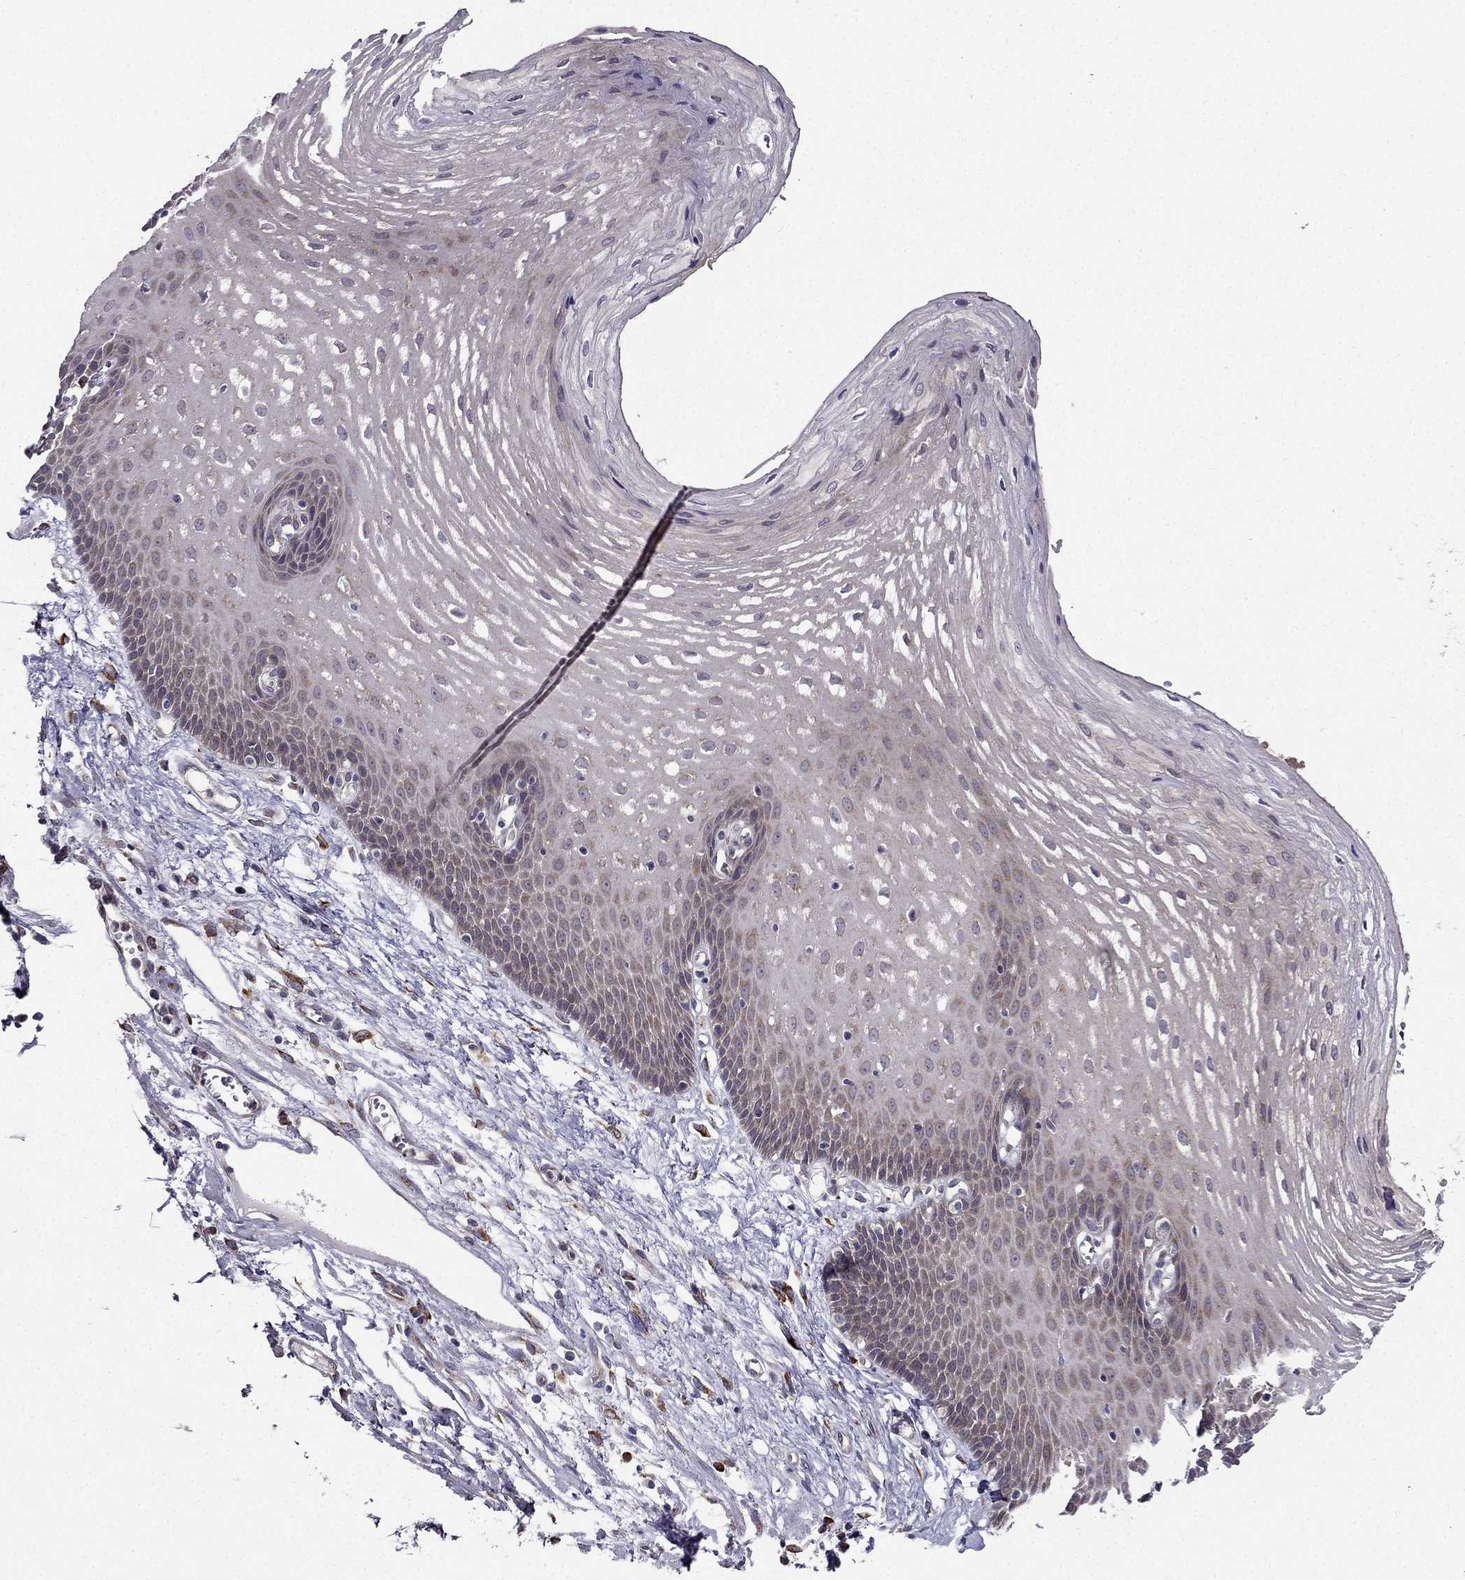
{"staining": {"intensity": "weak", "quantity": "25%-75%", "location": "cytoplasmic/membranous"}, "tissue": "esophagus", "cell_type": "Squamous epithelial cells", "image_type": "normal", "snomed": [{"axis": "morphology", "description": "Normal tissue, NOS"}, {"axis": "topography", "description": "Esophagus"}], "caption": "Unremarkable esophagus demonstrates weak cytoplasmic/membranous positivity in about 25%-75% of squamous epithelial cells (Stains: DAB (3,3'-diaminobenzidine) in brown, nuclei in blue, Microscopy: brightfield microscopy at high magnification)..", "gene": "ARHGEF28", "patient": {"sex": "male", "age": 72}}